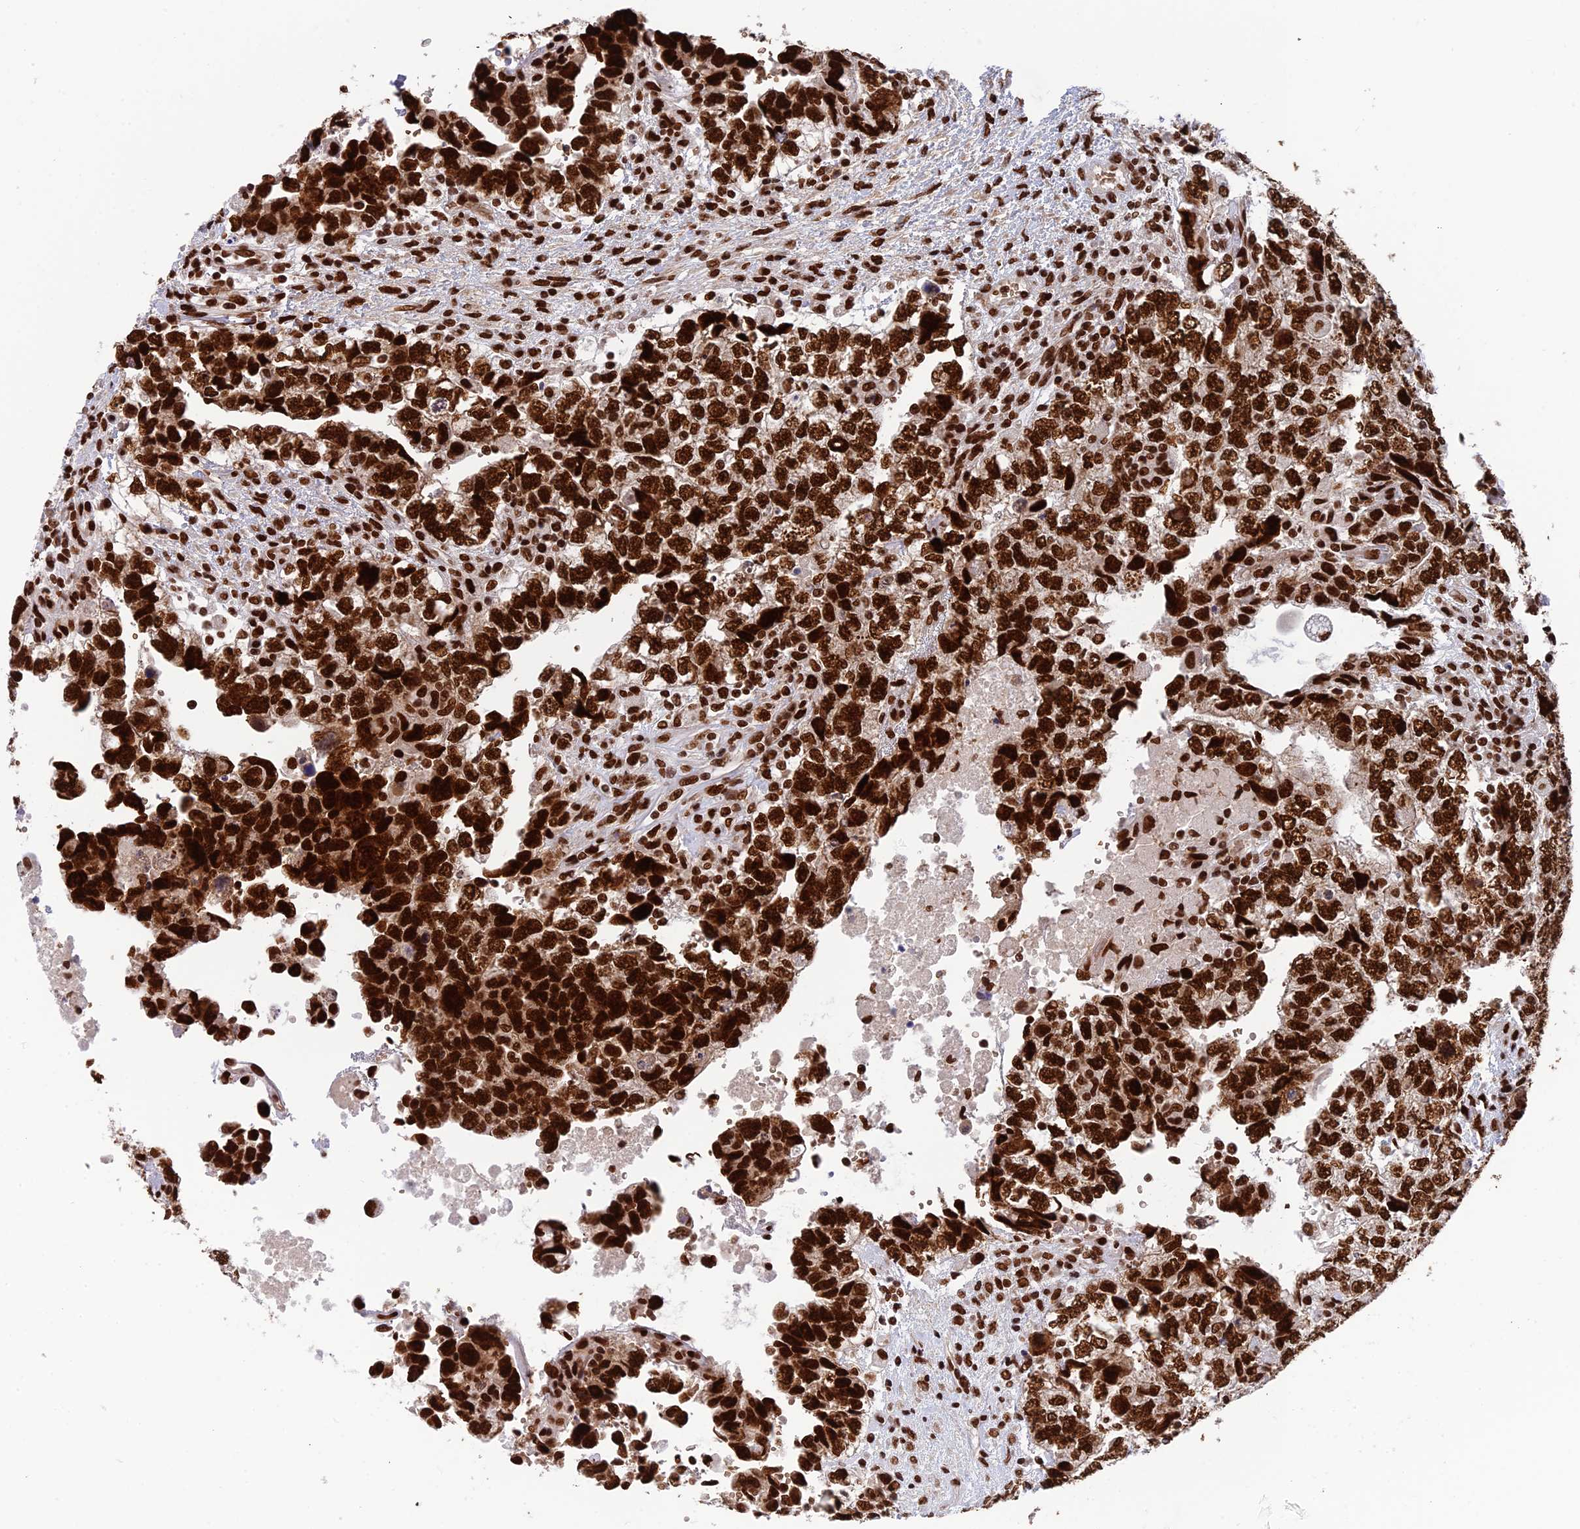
{"staining": {"intensity": "strong", "quantity": ">75%", "location": "nuclear"}, "tissue": "testis cancer", "cell_type": "Tumor cells", "image_type": "cancer", "snomed": [{"axis": "morphology", "description": "Carcinoma, Embryonal, NOS"}, {"axis": "topography", "description": "Testis"}], "caption": "Immunohistochemical staining of testis cancer shows strong nuclear protein expression in about >75% of tumor cells.", "gene": "EEF1AKMT3", "patient": {"sex": "male", "age": 37}}